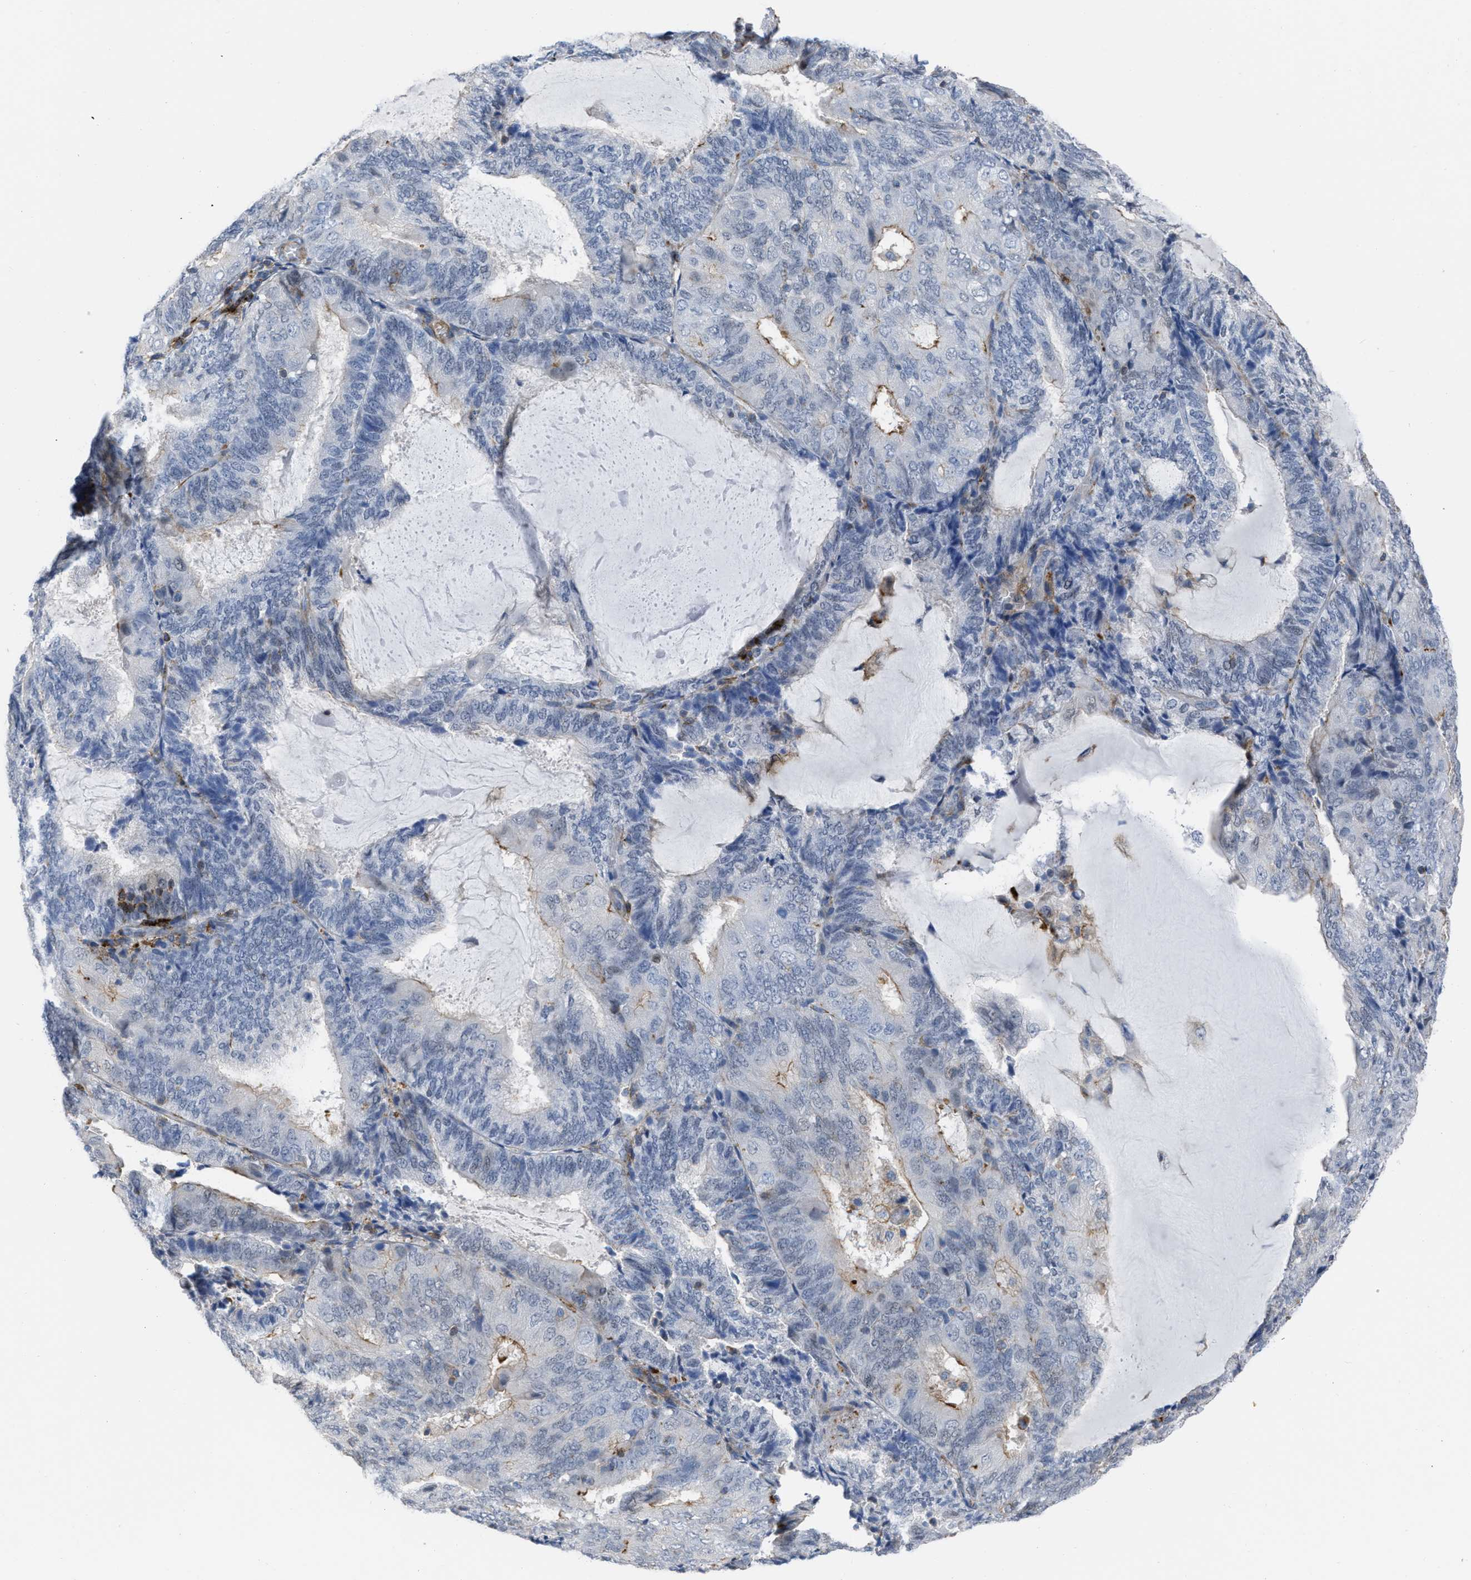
{"staining": {"intensity": "moderate", "quantity": "<25%", "location": "cytoplasmic/membranous"}, "tissue": "endometrial cancer", "cell_type": "Tumor cells", "image_type": "cancer", "snomed": [{"axis": "morphology", "description": "Adenocarcinoma, NOS"}, {"axis": "topography", "description": "Endometrium"}], "caption": "Endometrial cancer (adenocarcinoma) stained with a protein marker demonstrates moderate staining in tumor cells.", "gene": "PRMT2", "patient": {"sex": "female", "age": 81}}